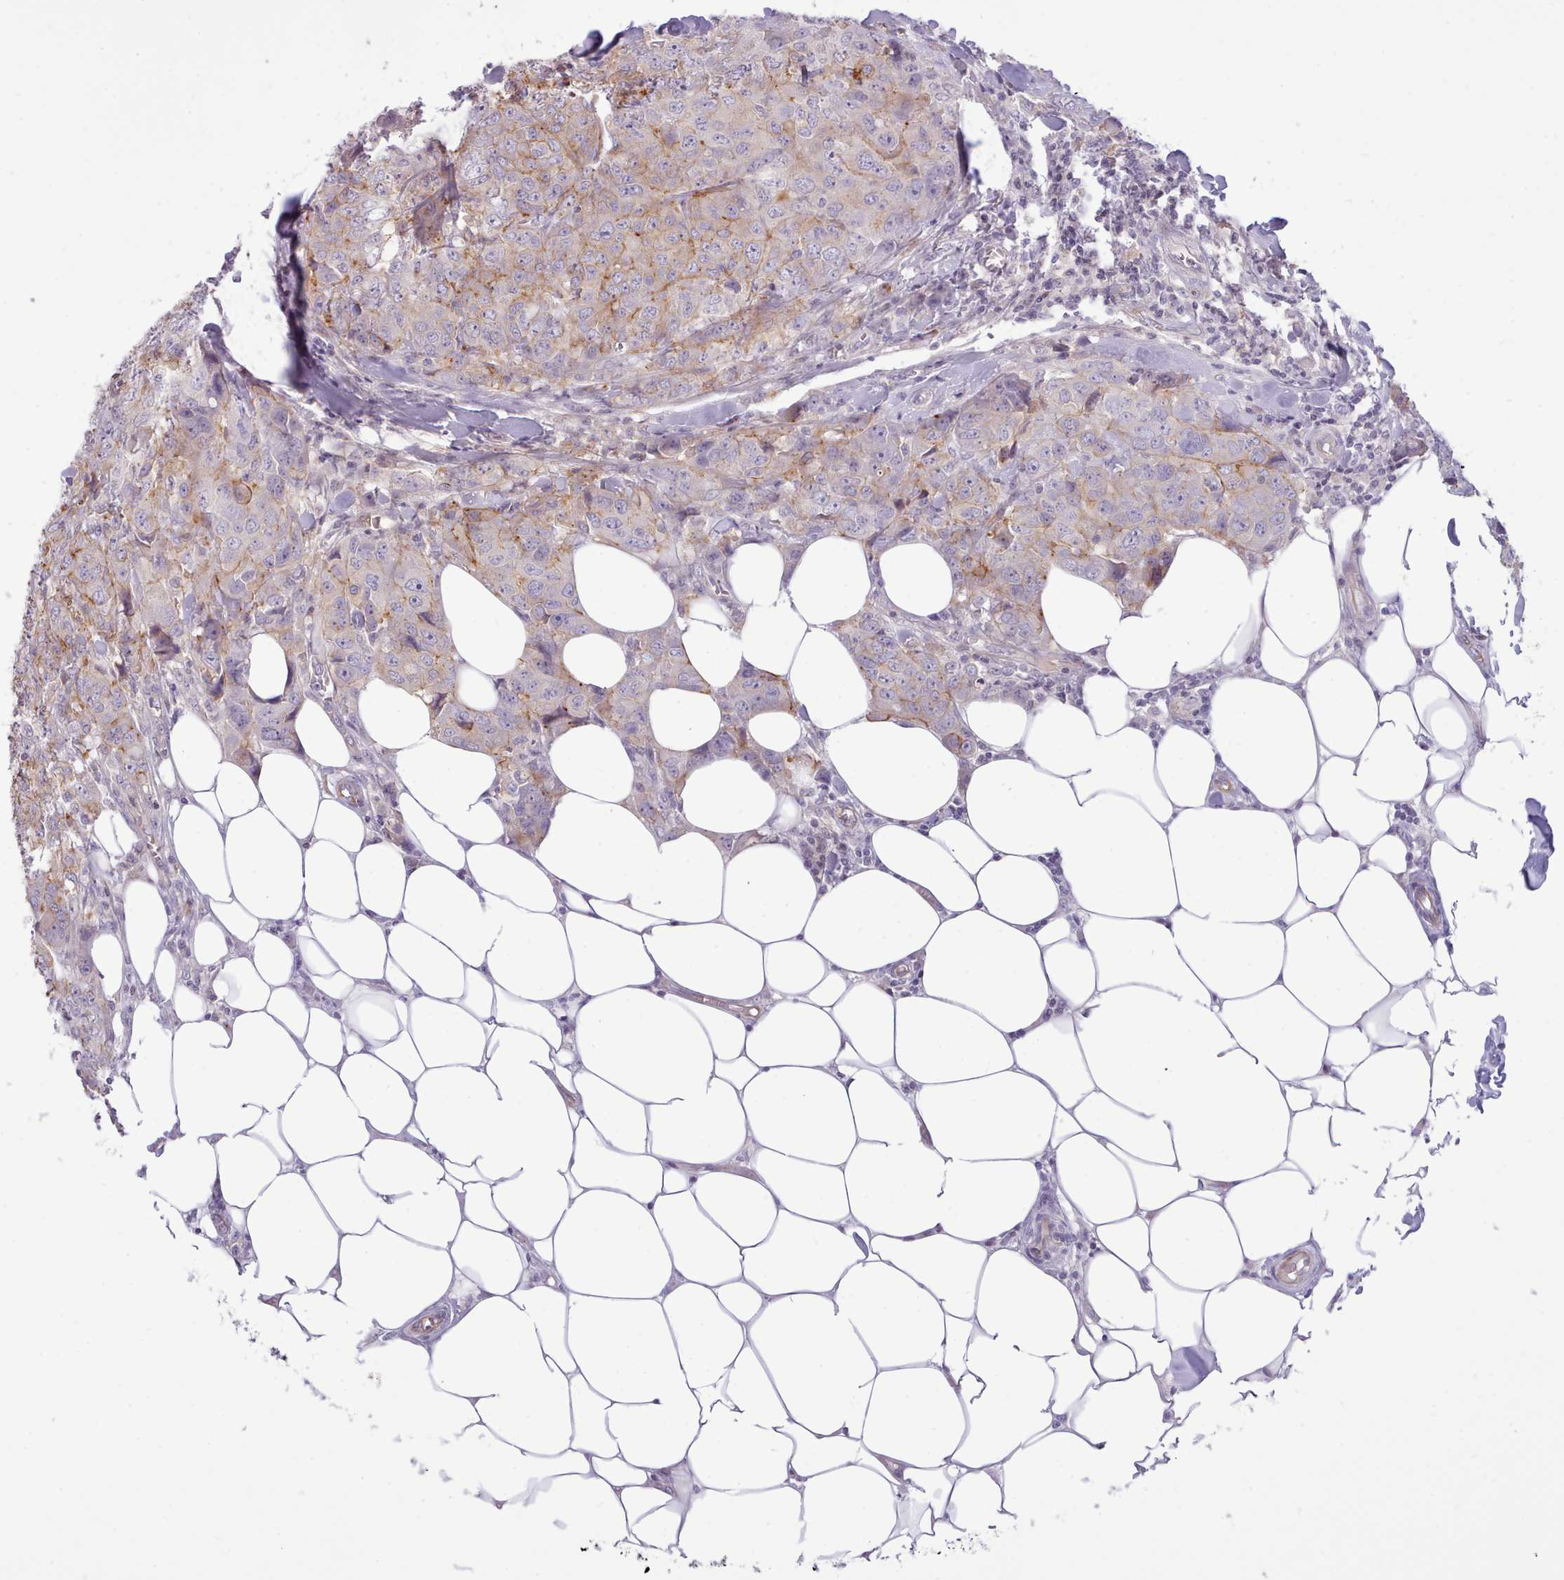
{"staining": {"intensity": "moderate", "quantity": "25%-75%", "location": "cytoplasmic/membranous"}, "tissue": "breast cancer", "cell_type": "Tumor cells", "image_type": "cancer", "snomed": [{"axis": "morphology", "description": "Duct carcinoma"}, {"axis": "topography", "description": "Breast"}], "caption": "This is a micrograph of immunohistochemistry staining of breast cancer, which shows moderate staining in the cytoplasmic/membranous of tumor cells.", "gene": "CYP2A13", "patient": {"sex": "female", "age": 43}}